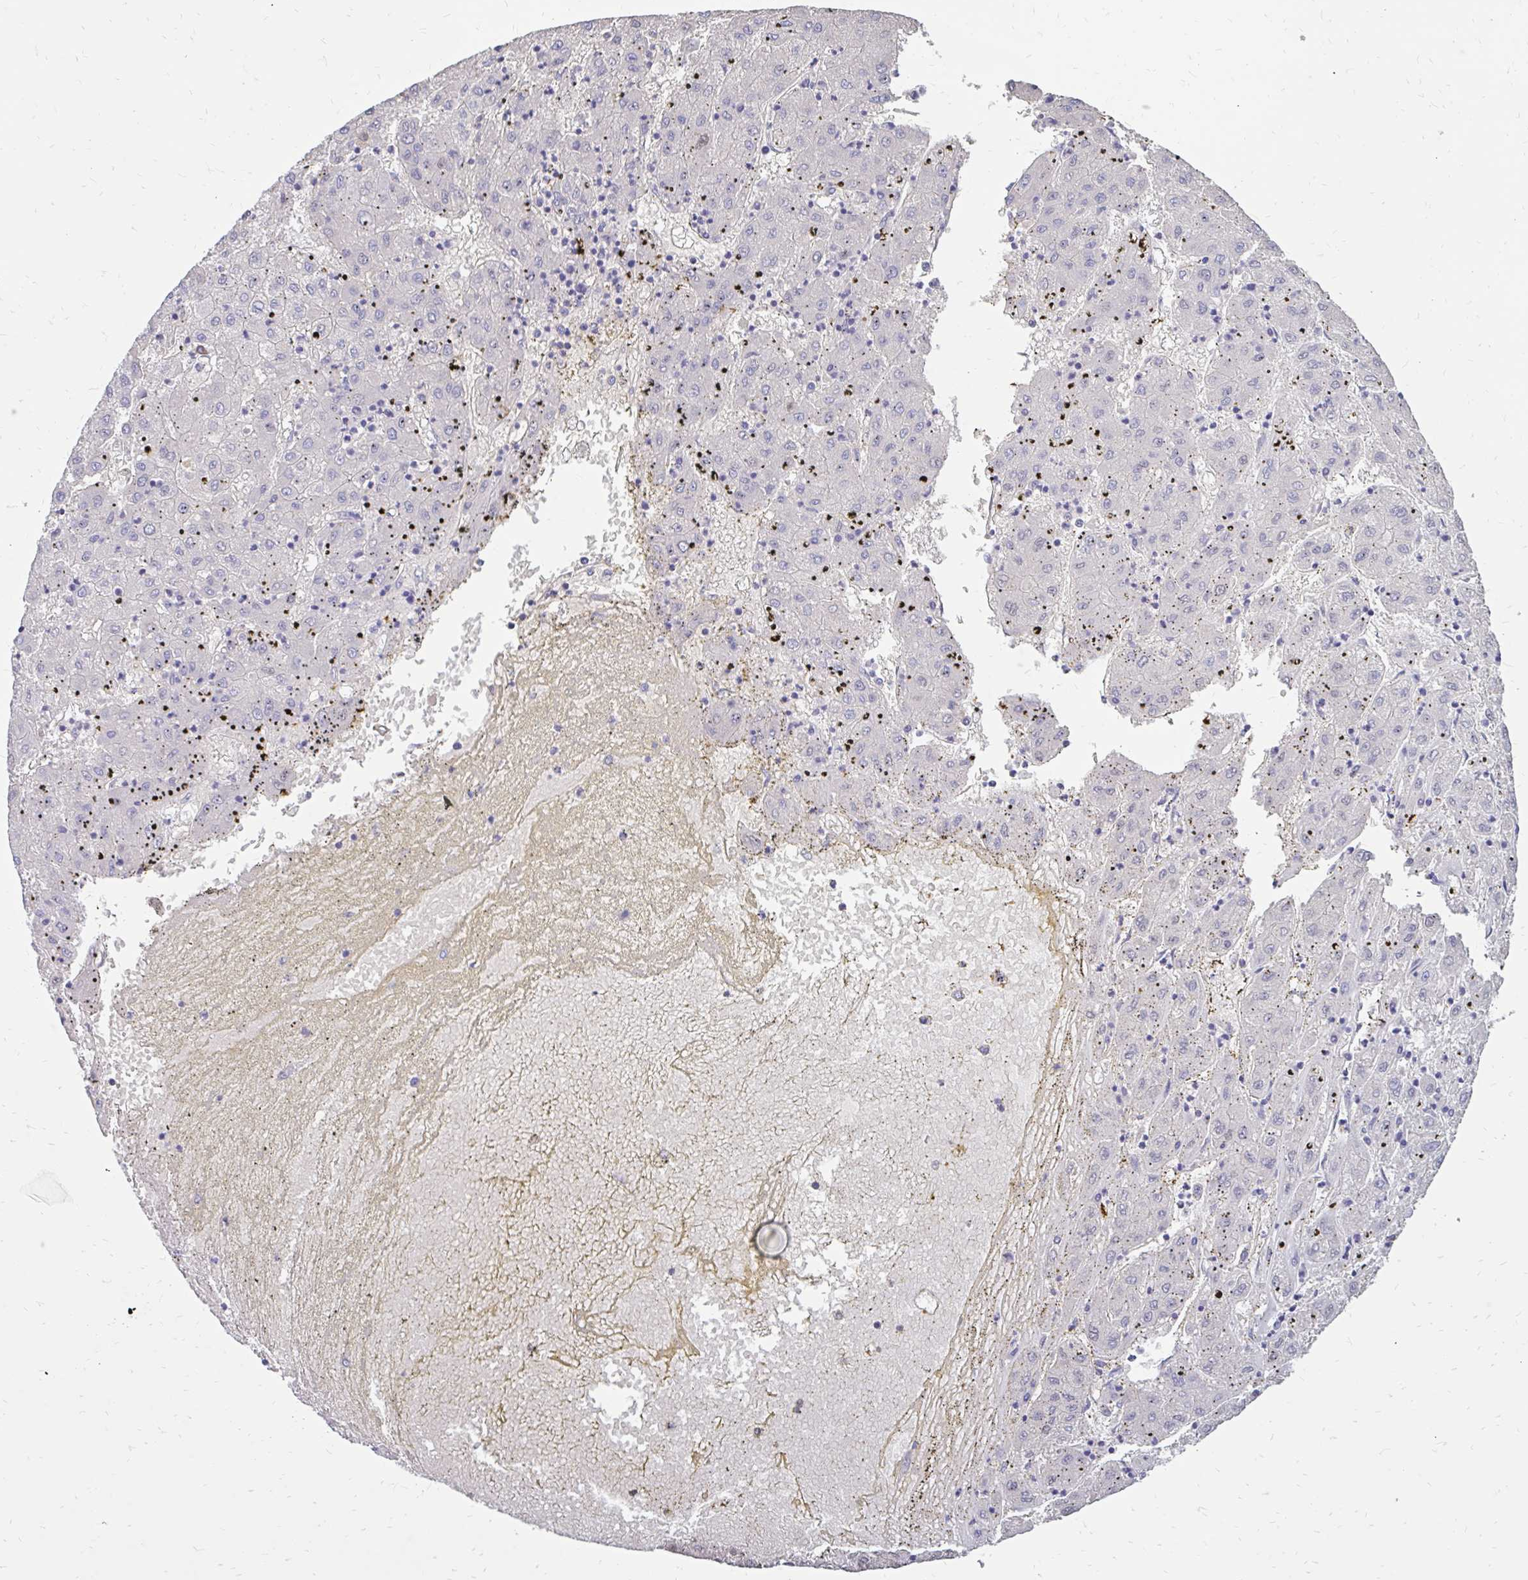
{"staining": {"intensity": "negative", "quantity": "none", "location": "none"}, "tissue": "liver cancer", "cell_type": "Tumor cells", "image_type": "cancer", "snomed": [{"axis": "morphology", "description": "Carcinoma, Hepatocellular, NOS"}, {"axis": "topography", "description": "Liver"}], "caption": "Human liver cancer (hepatocellular carcinoma) stained for a protein using immunohistochemistry shows no expression in tumor cells.", "gene": "IGSF5", "patient": {"sex": "male", "age": 72}}